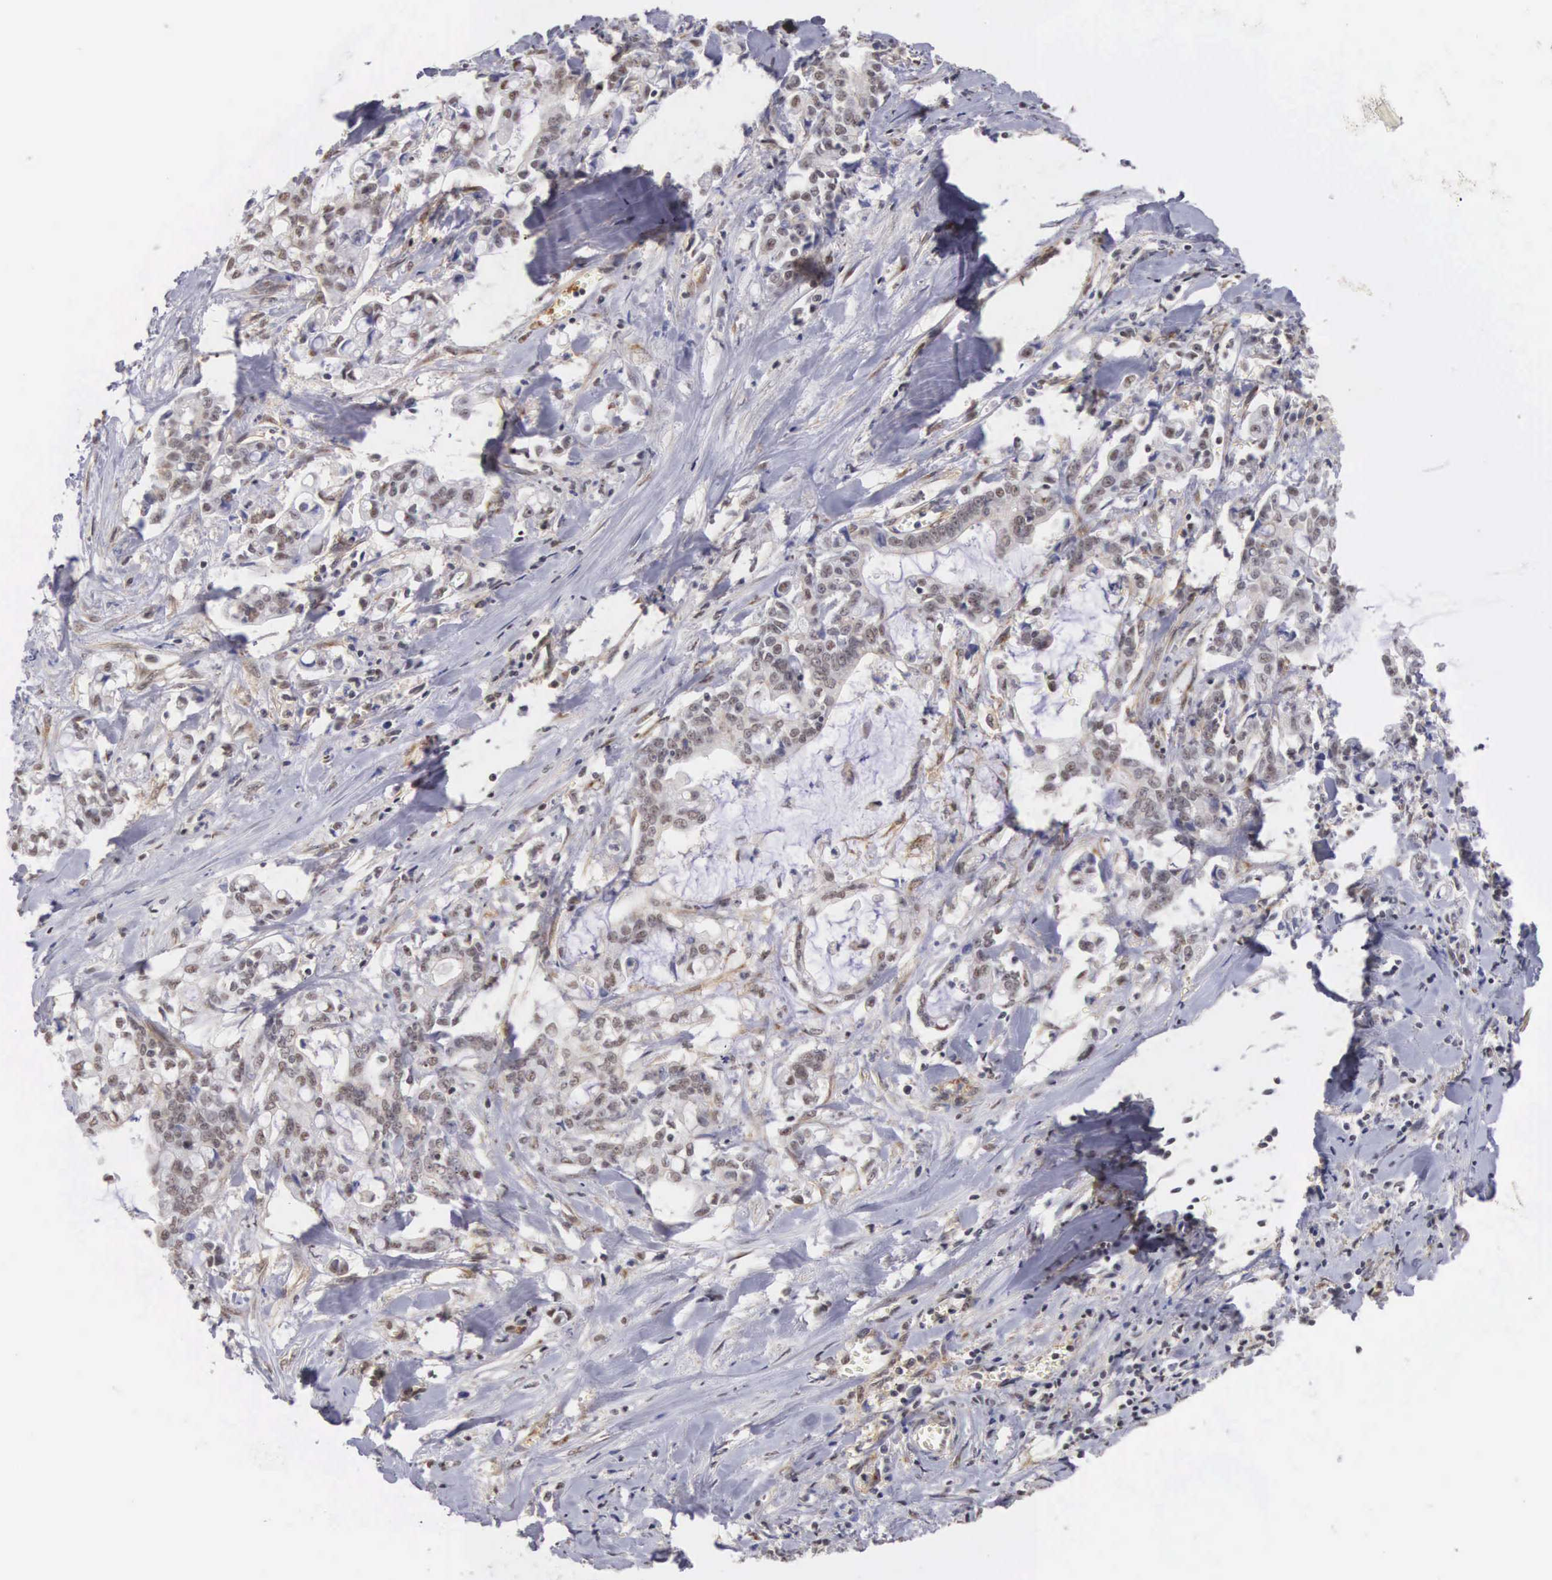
{"staining": {"intensity": "weak", "quantity": "25%-75%", "location": "nuclear"}, "tissue": "liver cancer", "cell_type": "Tumor cells", "image_type": "cancer", "snomed": [{"axis": "morphology", "description": "Cholangiocarcinoma"}, {"axis": "topography", "description": "Liver"}], "caption": "DAB (3,3'-diaminobenzidine) immunohistochemical staining of human liver cancer (cholangiocarcinoma) exhibits weak nuclear protein staining in approximately 25%-75% of tumor cells.", "gene": "NR4A2", "patient": {"sex": "male", "age": 57}}